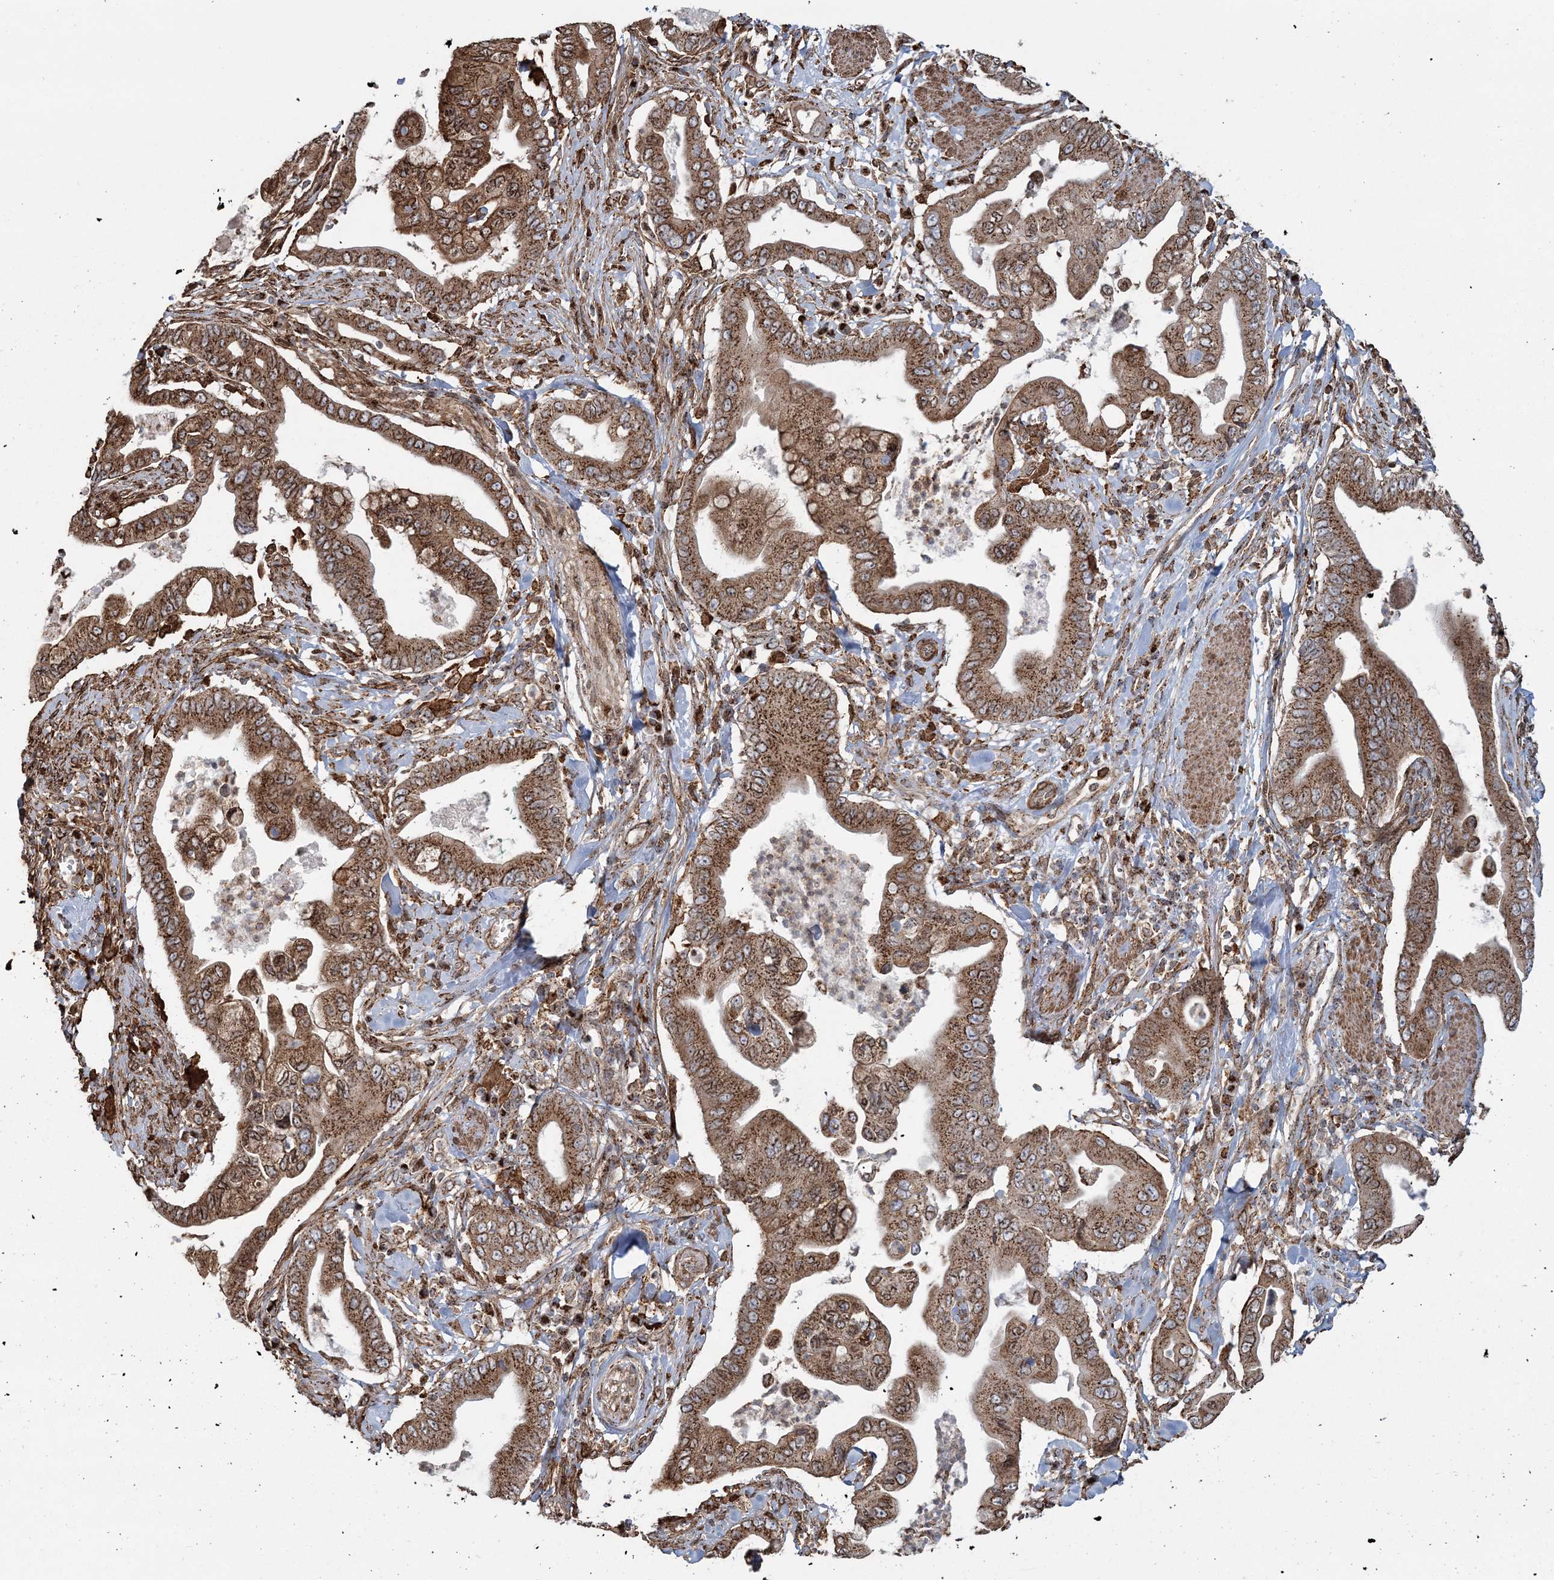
{"staining": {"intensity": "strong", "quantity": ">75%", "location": "cytoplasmic/membranous"}, "tissue": "pancreatic cancer", "cell_type": "Tumor cells", "image_type": "cancer", "snomed": [{"axis": "morphology", "description": "Adenocarcinoma, NOS"}, {"axis": "topography", "description": "Pancreas"}], "caption": "Tumor cells exhibit high levels of strong cytoplasmic/membranous staining in approximately >75% of cells in adenocarcinoma (pancreatic). (DAB (3,3'-diaminobenzidine) IHC with brightfield microscopy, high magnification).", "gene": "TRAF3IP2", "patient": {"sex": "male", "age": 78}}